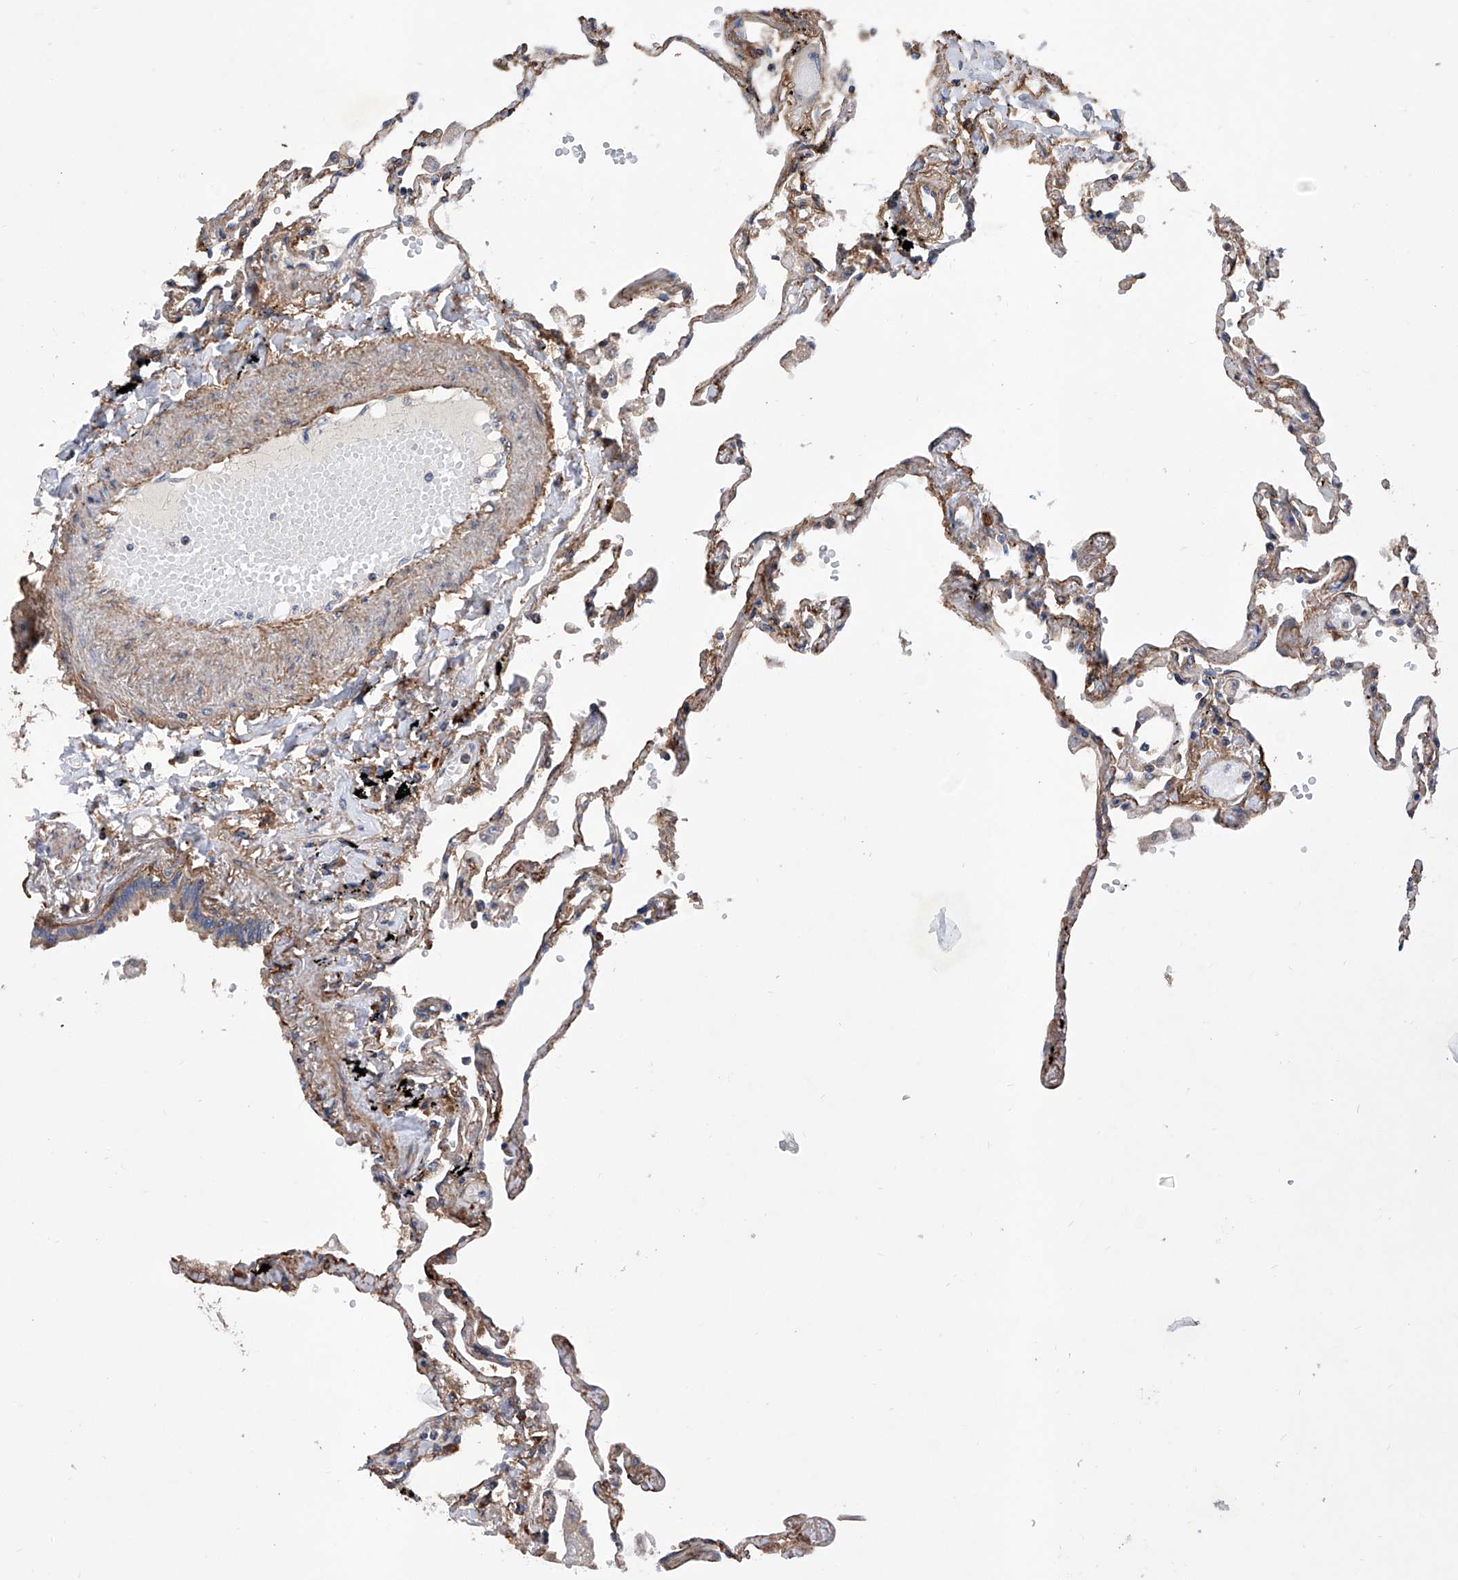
{"staining": {"intensity": "moderate", "quantity": ">75%", "location": "cytoplasmic/membranous"}, "tissue": "lung", "cell_type": "Alveolar cells", "image_type": "normal", "snomed": [{"axis": "morphology", "description": "Normal tissue, NOS"}, {"axis": "topography", "description": "Lung"}], "caption": "DAB immunohistochemical staining of normal lung shows moderate cytoplasmic/membranous protein expression in approximately >75% of alveolar cells.", "gene": "INPP5B", "patient": {"sex": "female", "age": 67}}